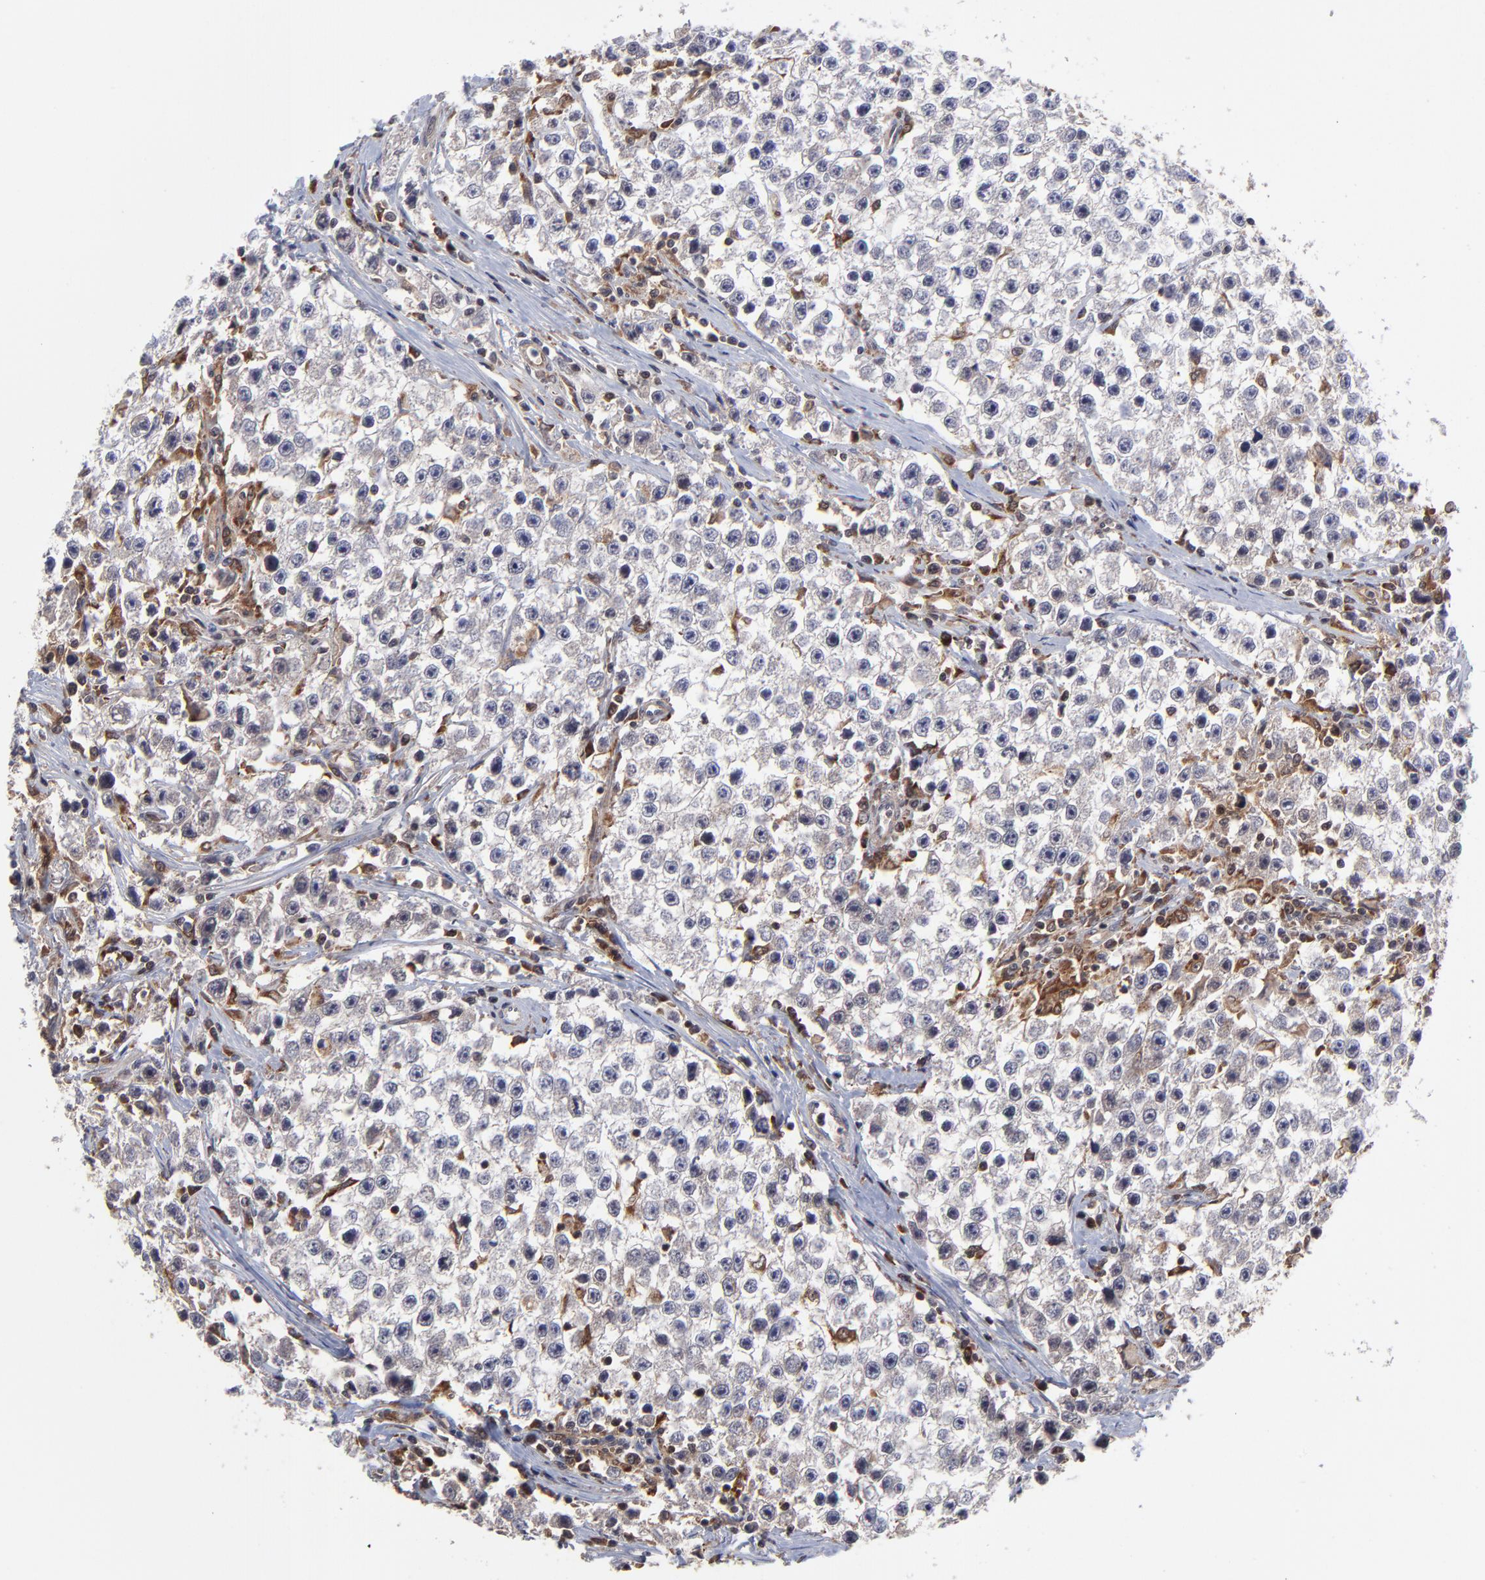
{"staining": {"intensity": "weak", "quantity": "25%-75%", "location": "cytoplasmic/membranous"}, "tissue": "testis cancer", "cell_type": "Tumor cells", "image_type": "cancer", "snomed": [{"axis": "morphology", "description": "Seminoma, NOS"}, {"axis": "topography", "description": "Testis"}], "caption": "Protein staining shows weak cytoplasmic/membranous expression in about 25%-75% of tumor cells in seminoma (testis).", "gene": "UBE2L6", "patient": {"sex": "male", "age": 35}}